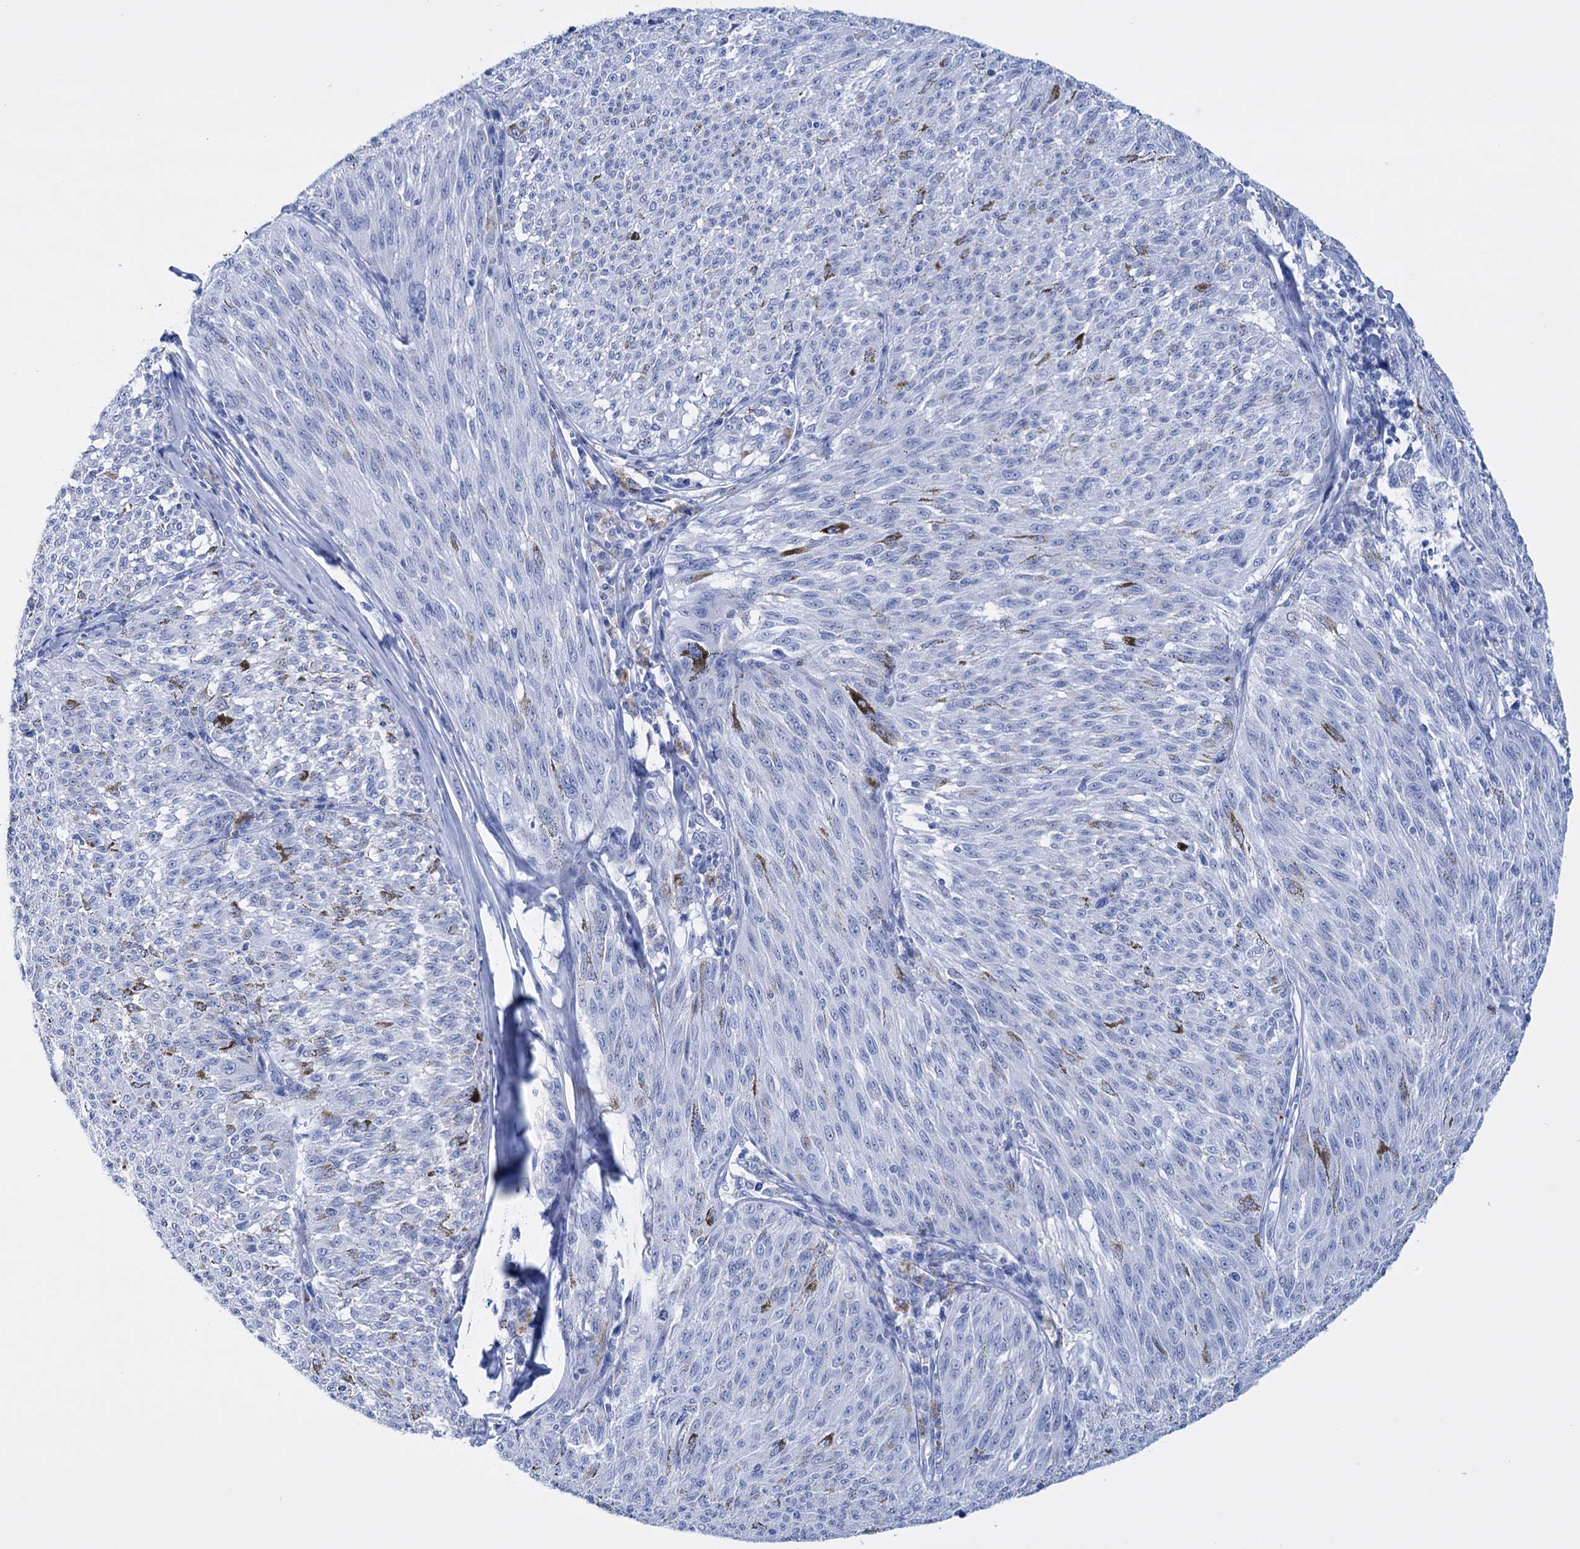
{"staining": {"intensity": "negative", "quantity": "none", "location": "none"}, "tissue": "melanoma", "cell_type": "Tumor cells", "image_type": "cancer", "snomed": [{"axis": "morphology", "description": "Malignant melanoma, NOS"}, {"axis": "topography", "description": "Skin"}], "caption": "IHC micrograph of human melanoma stained for a protein (brown), which reveals no positivity in tumor cells. Brightfield microscopy of immunohistochemistry (IHC) stained with DAB (3,3'-diaminobenzidine) (brown) and hematoxylin (blue), captured at high magnification.", "gene": "FBXW12", "patient": {"sex": "female", "age": 72}}